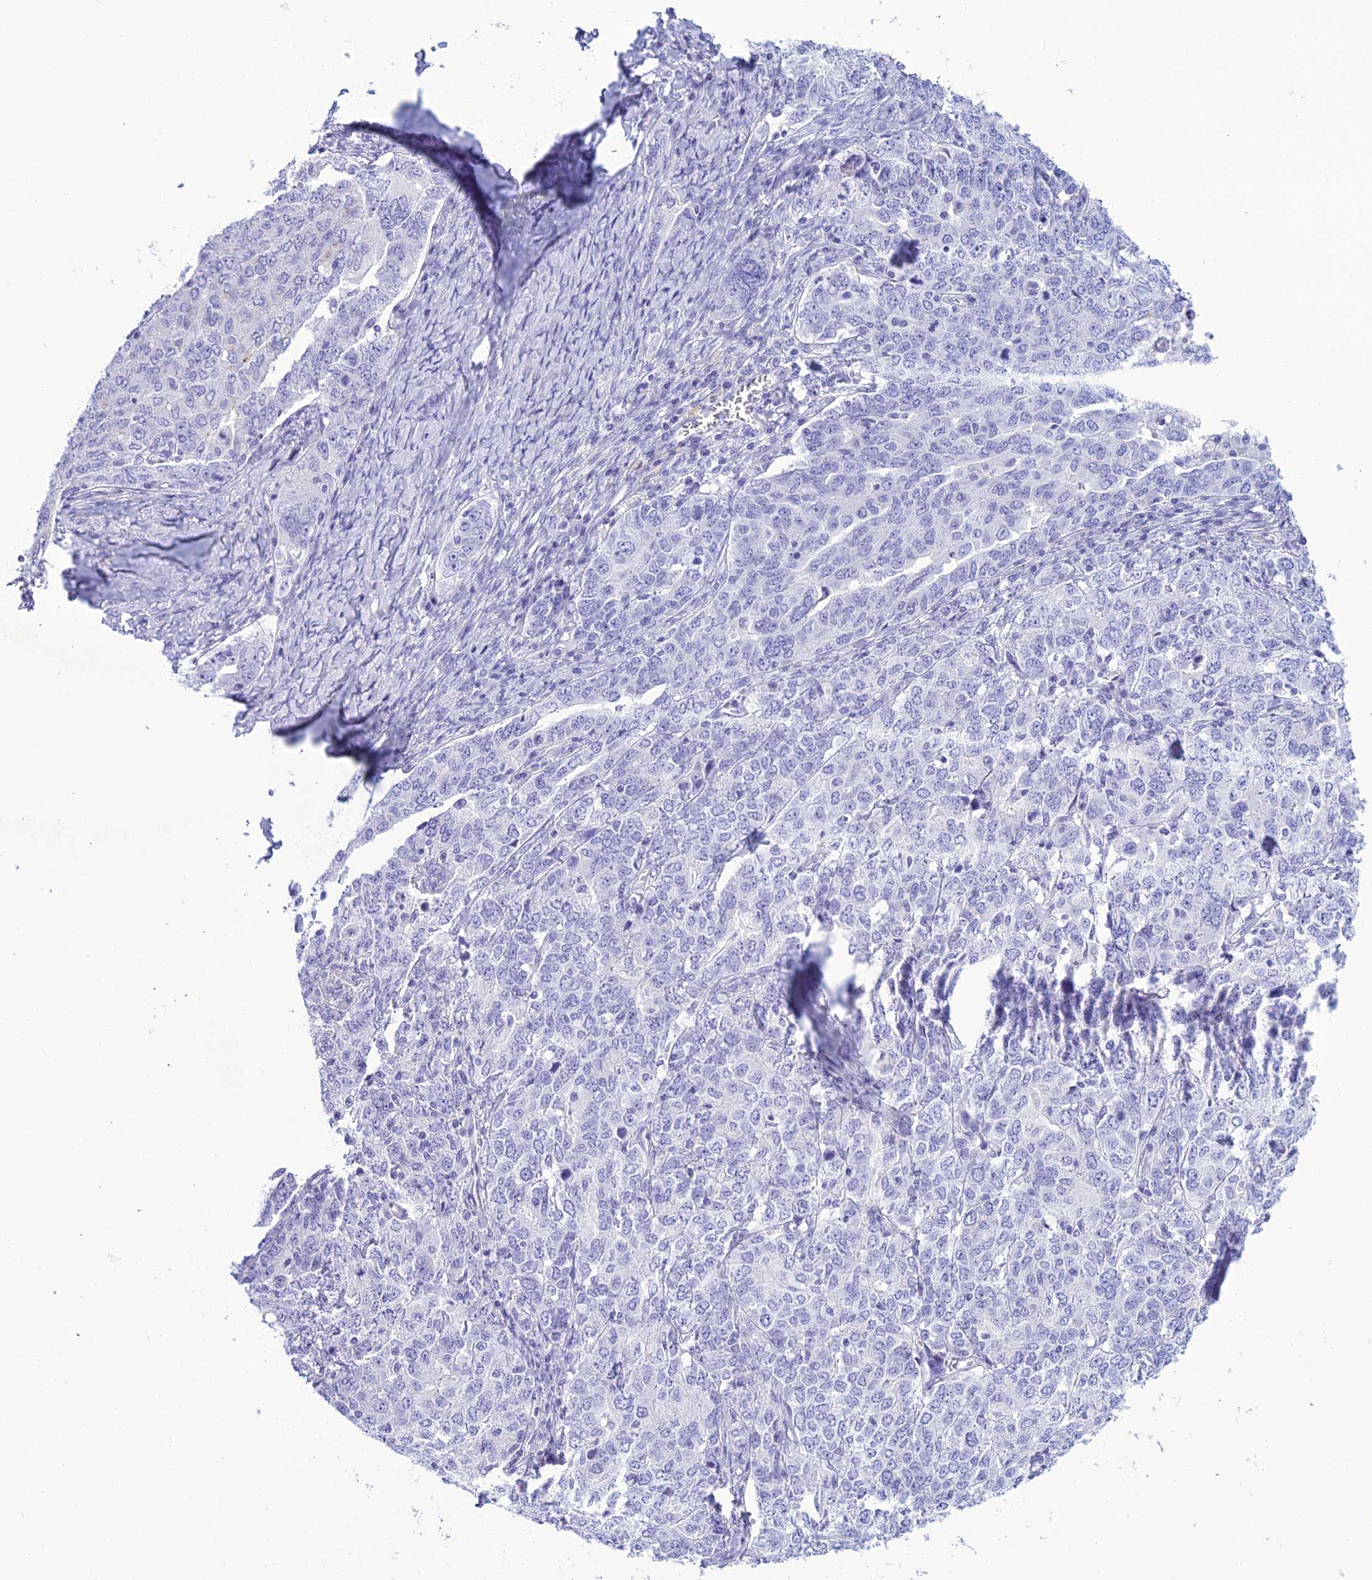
{"staining": {"intensity": "negative", "quantity": "none", "location": "none"}, "tissue": "ovarian cancer", "cell_type": "Tumor cells", "image_type": "cancer", "snomed": [{"axis": "morphology", "description": "Carcinoma, endometroid"}, {"axis": "topography", "description": "Ovary"}], "caption": "Micrograph shows no significant protein positivity in tumor cells of endometroid carcinoma (ovarian).", "gene": "BBS2", "patient": {"sex": "female", "age": 62}}